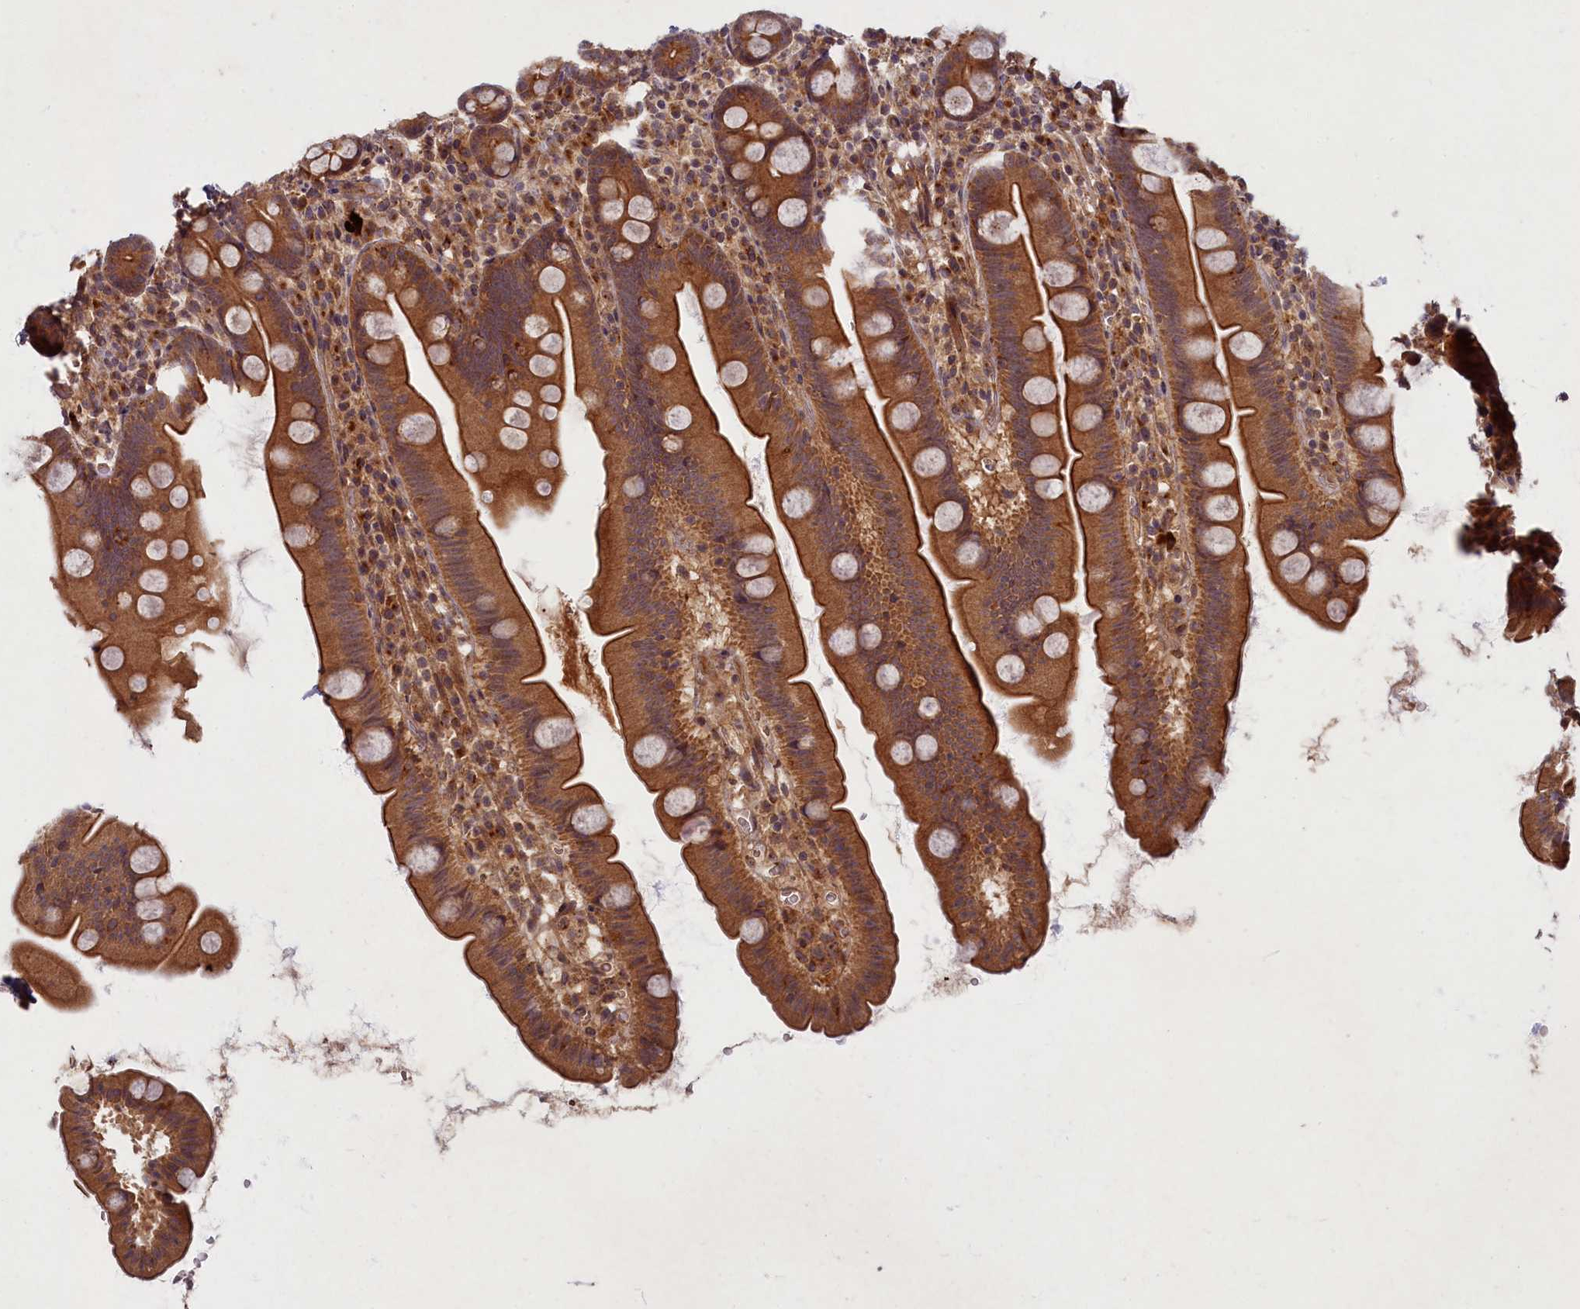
{"staining": {"intensity": "strong", "quantity": ">75%", "location": "cytoplasmic/membranous"}, "tissue": "small intestine", "cell_type": "Glandular cells", "image_type": "normal", "snomed": [{"axis": "morphology", "description": "Normal tissue, NOS"}, {"axis": "topography", "description": "Small intestine"}], "caption": "This micrograph demonstrates IHC staining of unremarkable human small intestine, with high strong cytoplasmic/membranous expression in about >75% of glandular cells.", "gene": "BICD1", "patient": {"sex": "female", "age": 68}}